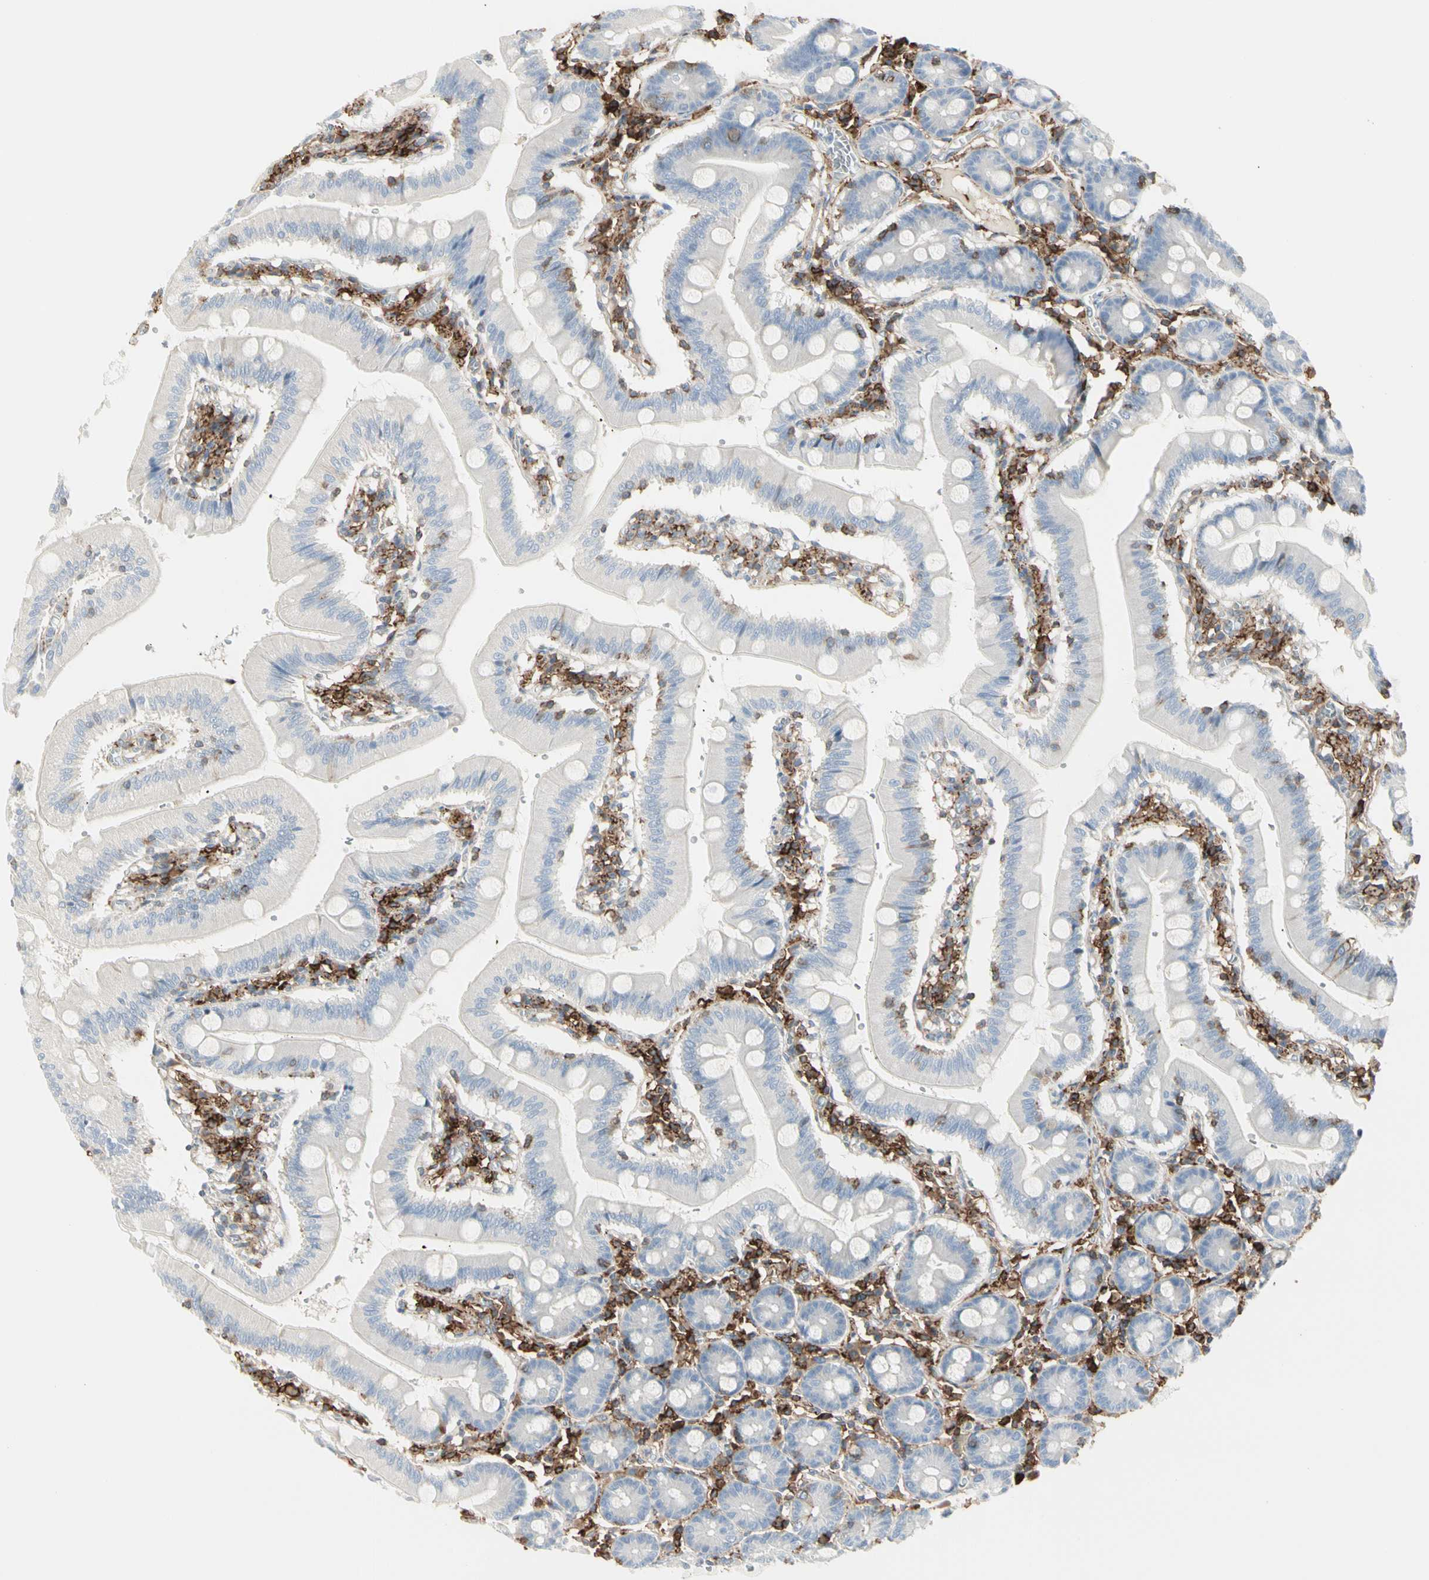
{"staining": {"intensity": "negative", "quantity": "none", "location": "none"}, "tissue": "small intestine", "cell_type": "Glandular cells", "image_type": "normal", "snomed": [{"axis": "morphology", "description": "Normal tissue, NOS"}, {"axis": "topography", "description": "Small intestine"}], "caption": "This is an immunohistochemistry (IHC) histopathology image of benign human small intestine. There is no positivity in glandular cells.", "gene": "CLEC2B", "patient": {"sex": "male", "age": 71}}